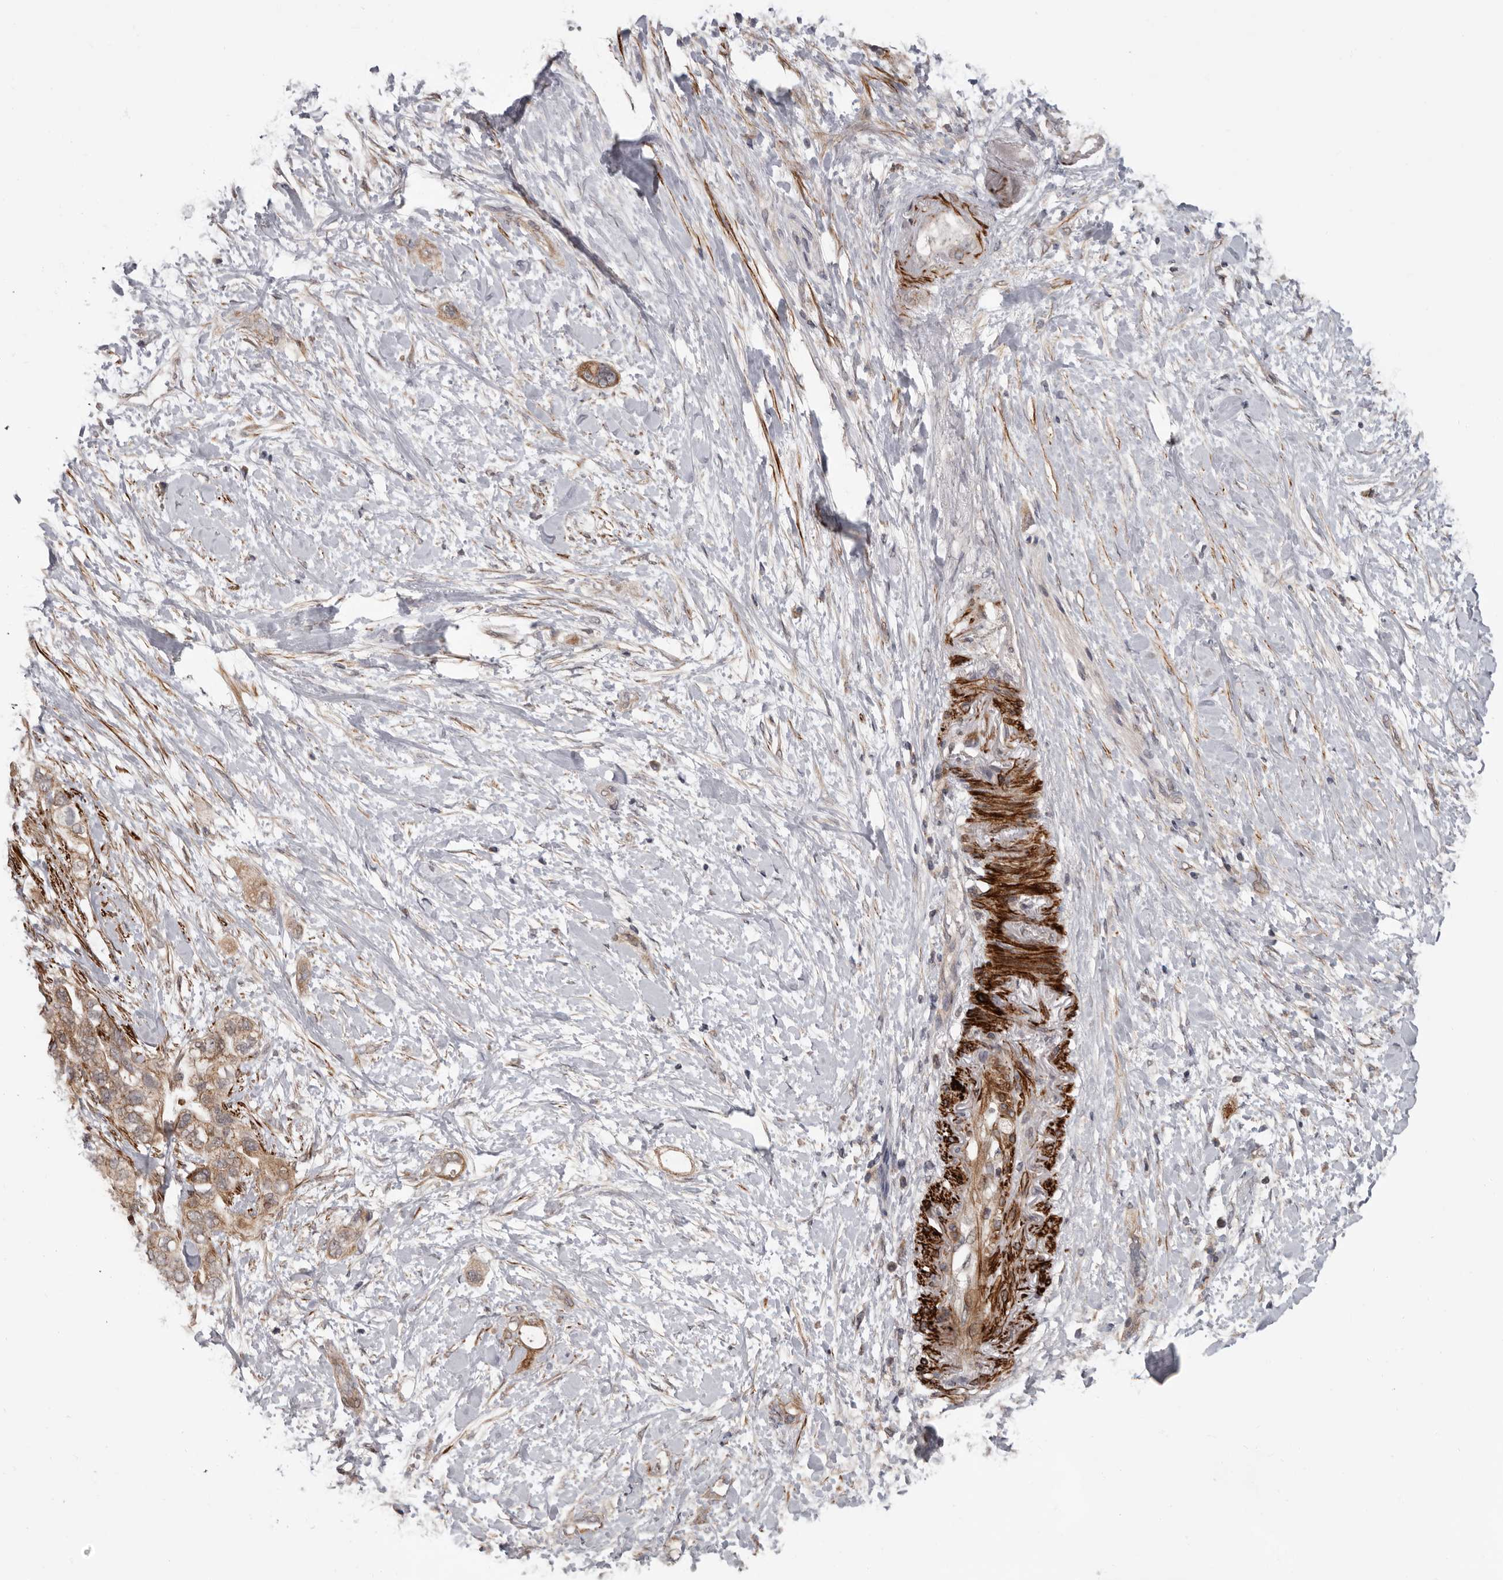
{"staining": {"intensity": "moderate", "quantity": "25%-75%", "location": "cytoplasmic/membranous"}, "tissue": "pancreatic cancer", "cell_type": "Tumor cells", "image_type": "cancer", "snomed": [{"axis": "morphology", "description": "Adenocarcinoma, NOS"}, {"axis": "topography", "description": "Pancreas"}], "caption": "Brown immunohistochemical staining in human pancreatic cancer shows moderate cytoplasmic/membranous staining in approximately 25%-75% of tumor cells.", "gene": "FGFR4", "patient": {"sex": "female", "age": 56}}